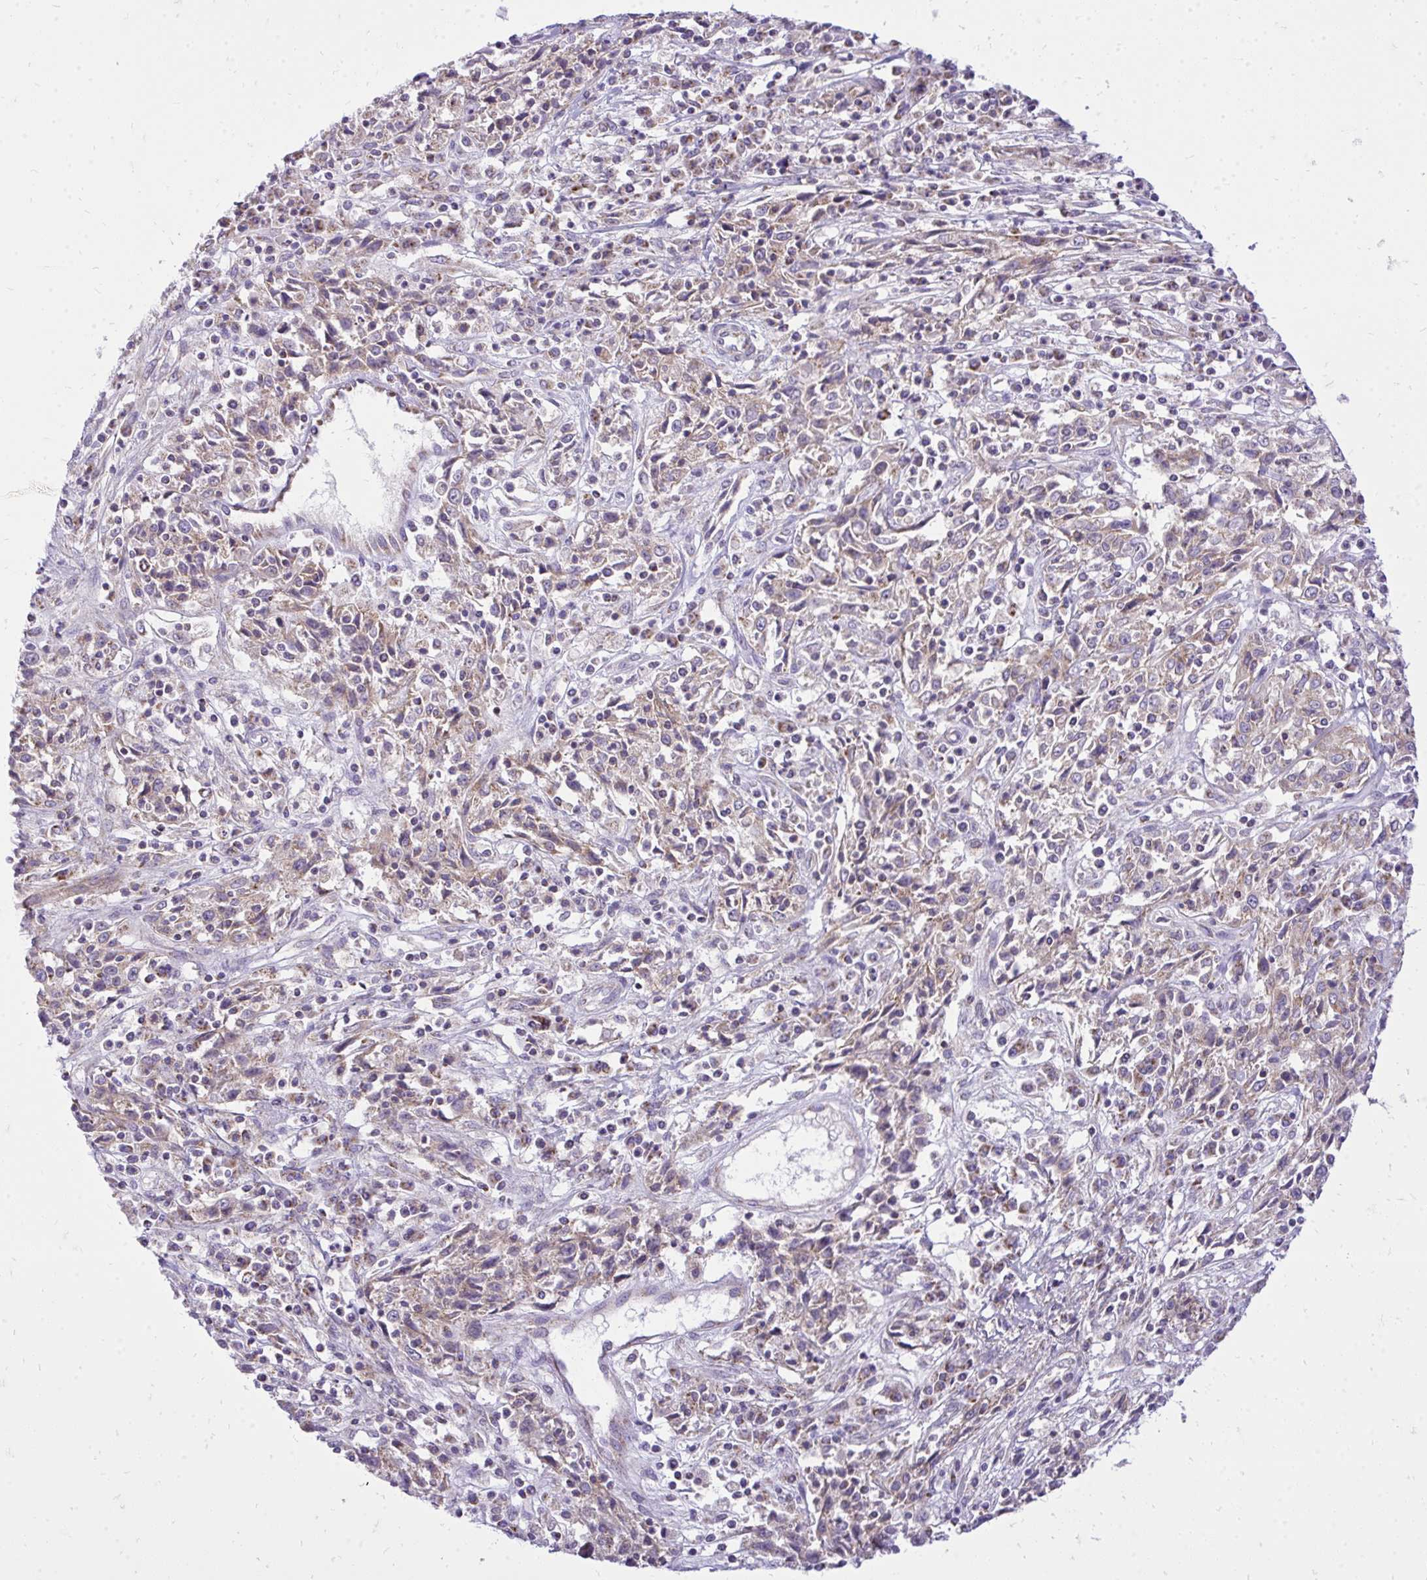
{"staining": {"intensity": "weak", "quantity": "25%-75%", "location": "cytoplasmic/membranous"}, "tissue": "cervical cancer", "cell_type": "Tumor cells", "image_type": "cancer", "snomed": [{"axis": "morphology", "description": "Adenocarcinoma, NOS"}, {"axis": "topography", "description": "Cervix"}], "caption": "The histopathology image shows immunohistochemical staining of adenocarcinoma (cervical). There is weak cytoplasmic/membranous positivity is present in approximately 25%-75% of tumor cells.", "gene": "SPTBN2", "patient": {"sex": "female", "age": 40}}